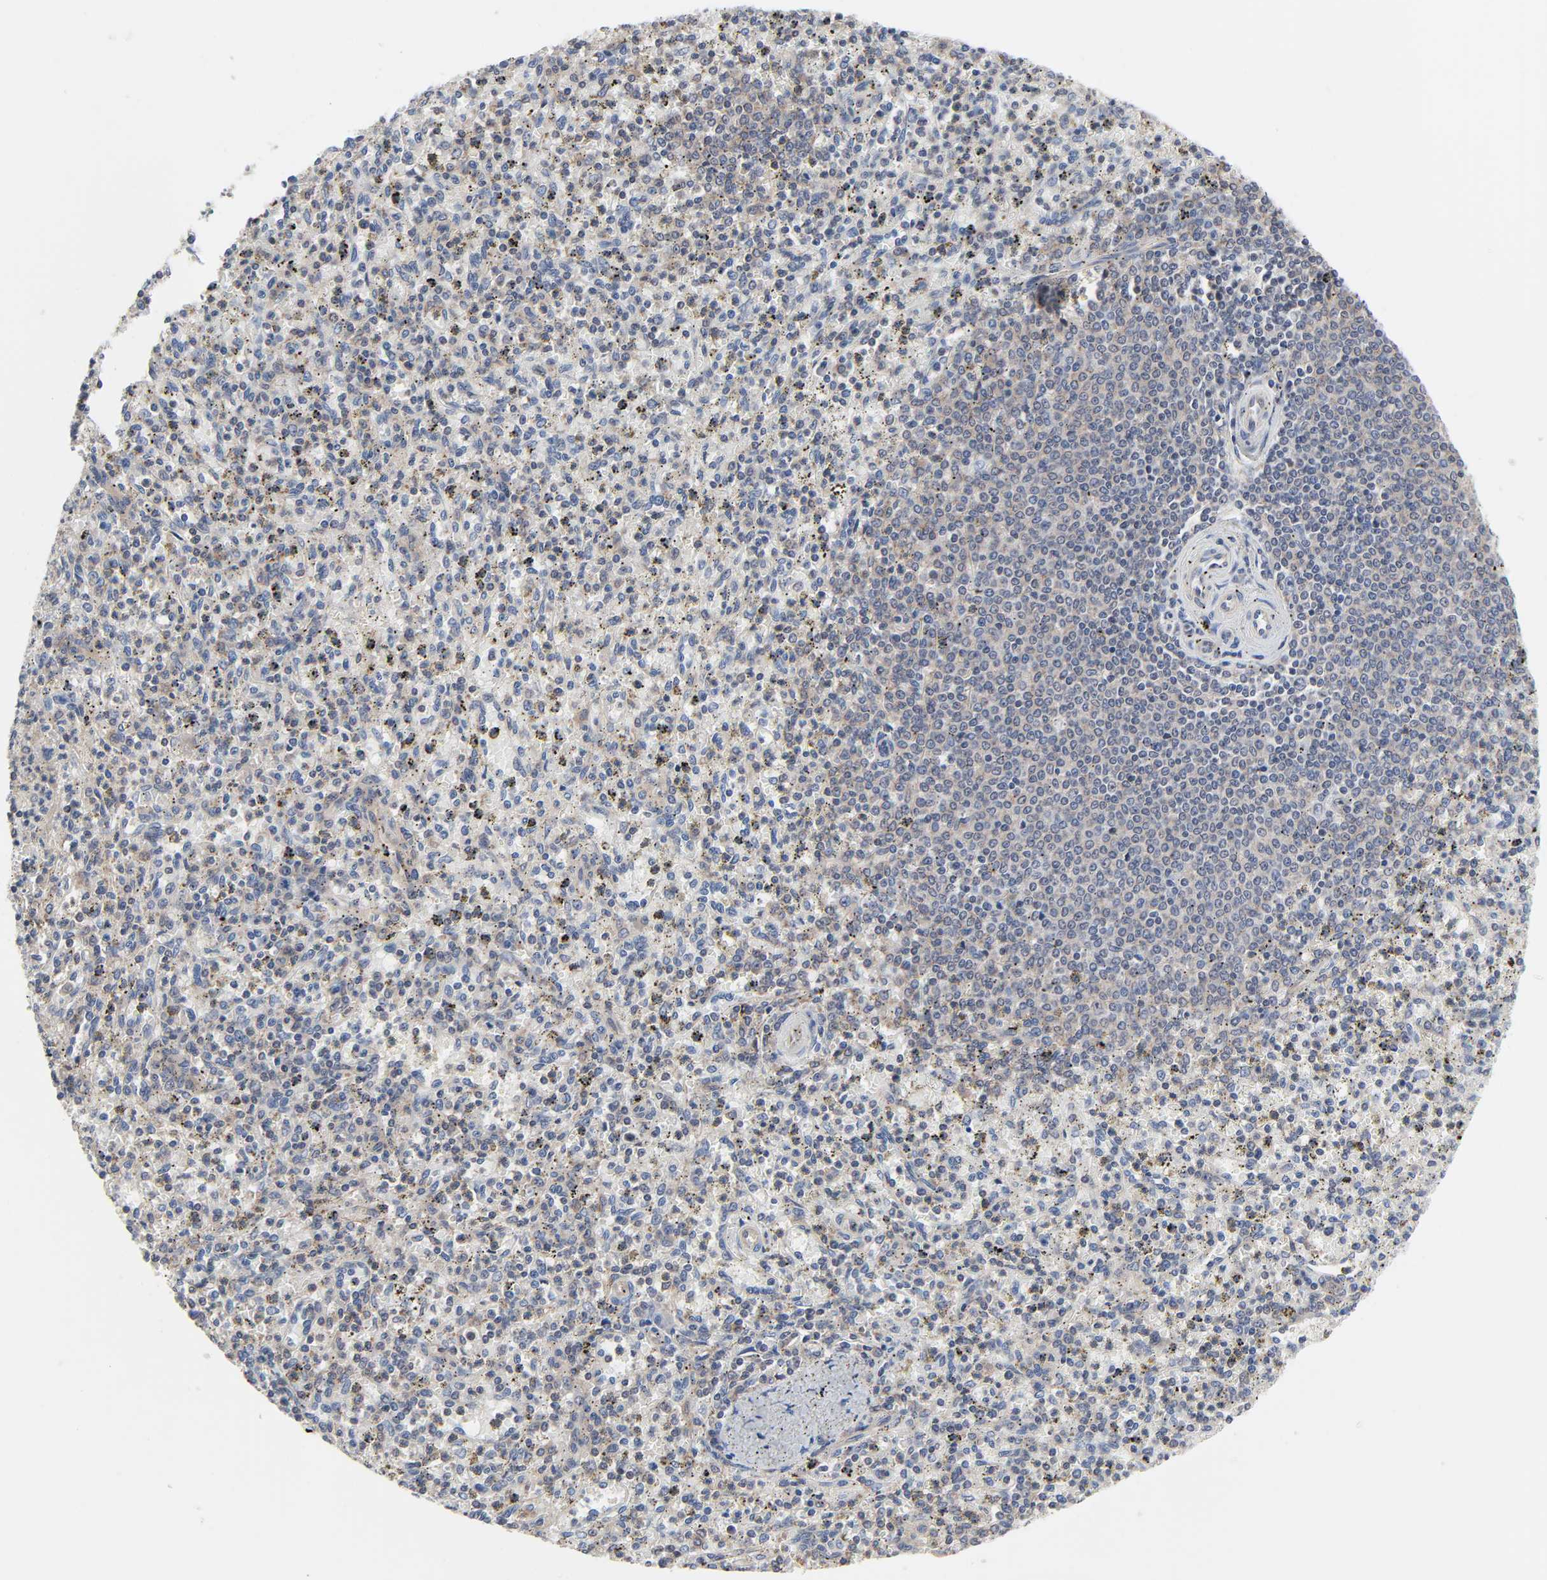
{"staining": {"intensity": "weak", "quantity": "25%-75%", "location": "cytoplasmic/membranous"}, "tissue": "spleen", "cell_type": "Cells in red pulp", "image_type": "normal", "snomed": [{"axis": "morphology", "description": "Normal tissue, NOS"}, {"axis": "topography", "description": "Spleen"}], "caption": "Spleen stained for a protein shows weak cytoplasmic/membranous positivity in cells in red pulp. (DAB (3,3'-diaminobenzidine) IHC with brightfield microscopy, high magnification).", "gene": "DDX10", "patient": {"sex": "male", "age": 72}}